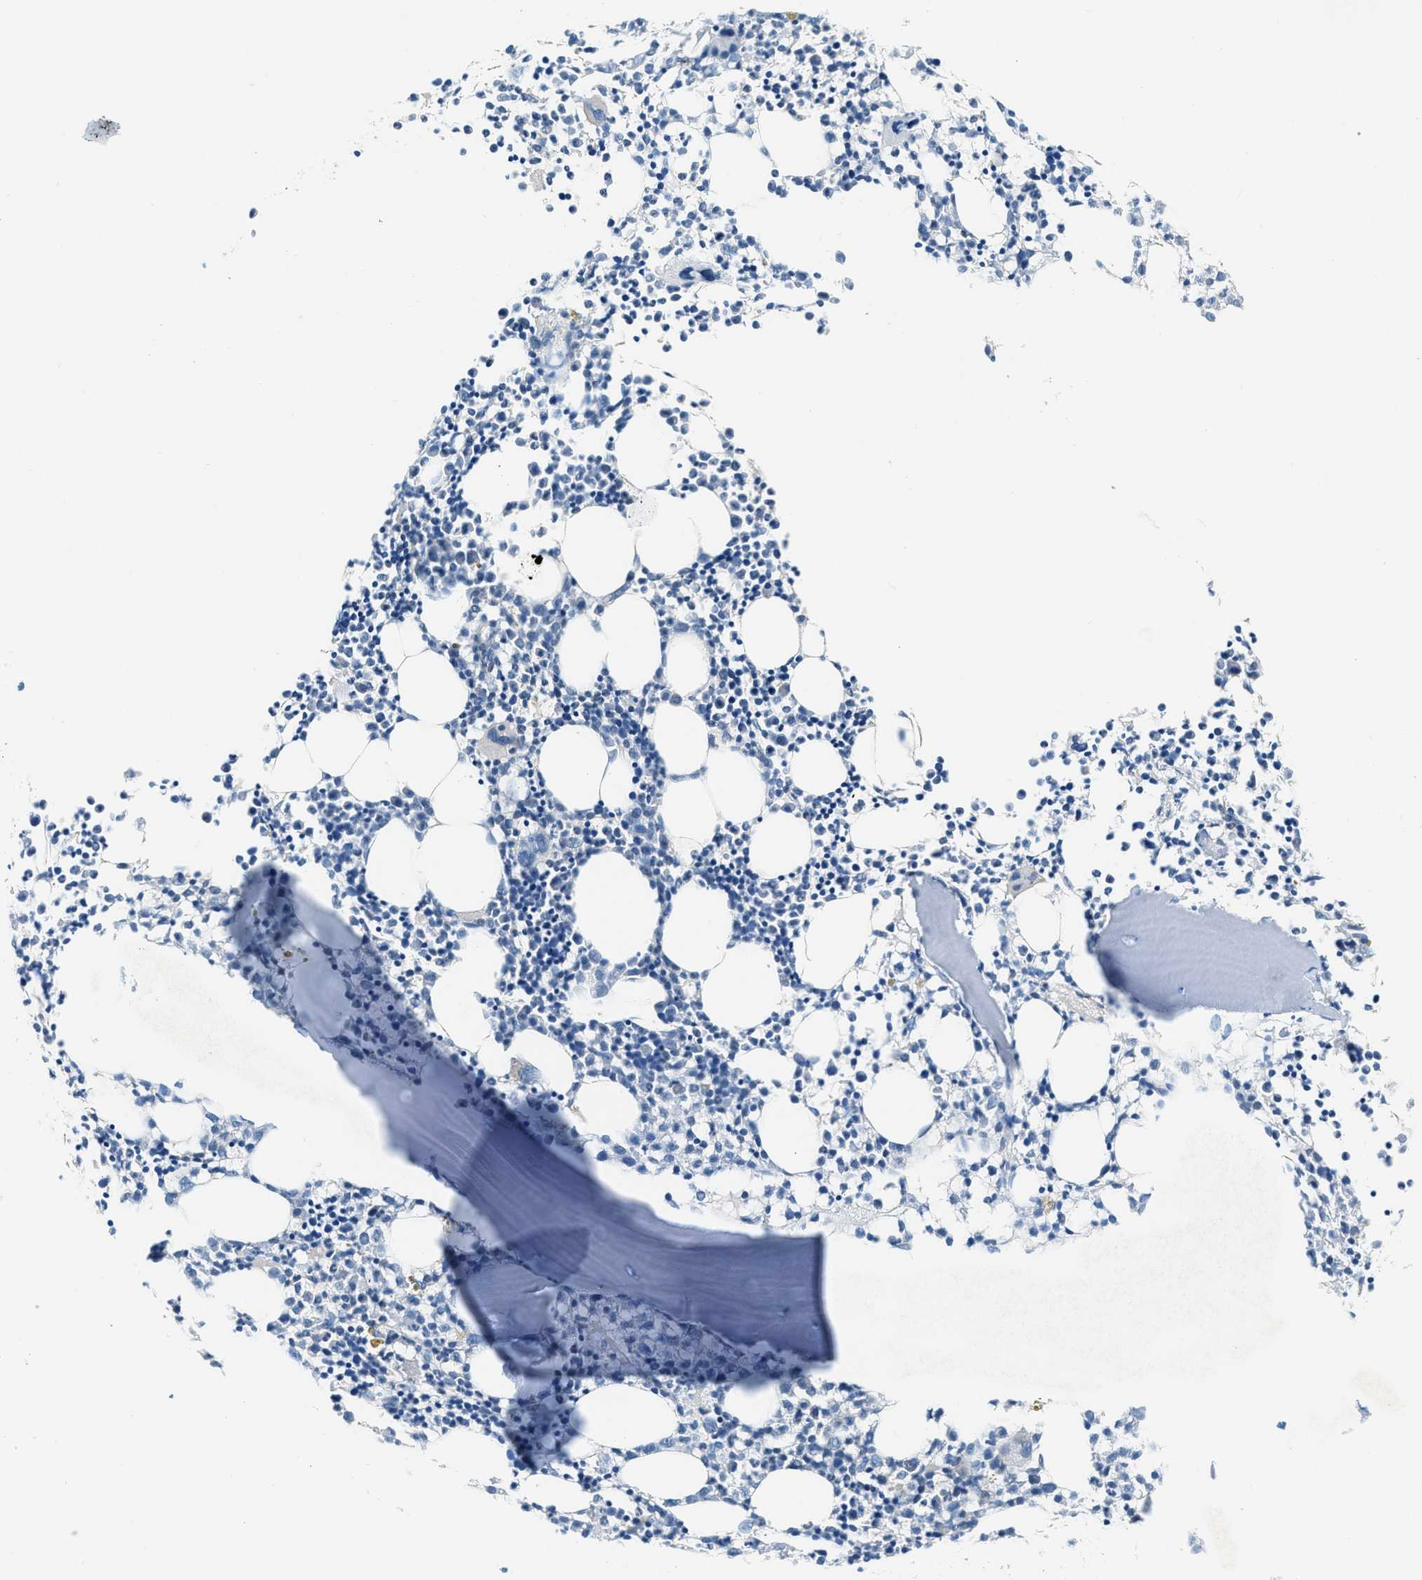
{"staining": {"intensity": "weak", "quantity": "<25%", "location": "cytoplasmic/membranous"}, "tissue": "bone marrow", "cell_type": "Hematopoietic cells", "image_type": "normal", "snomed": [{"axis": "morphology", "description": "Normal tissue, NOS"}, {"axis": "morphology", "description": "Inflammation, NOS"}, {"axis": "topography", "description": "Bone marrow"}], "caption": "A high-resolution photomicrograph shows immunohistochemistry (IHC) staining of unremarkable bone marrow, which shows no significant staining in hematopoietic cells.", "gene": "CBLB", "patient": {"sex": "male", "age": 25}}